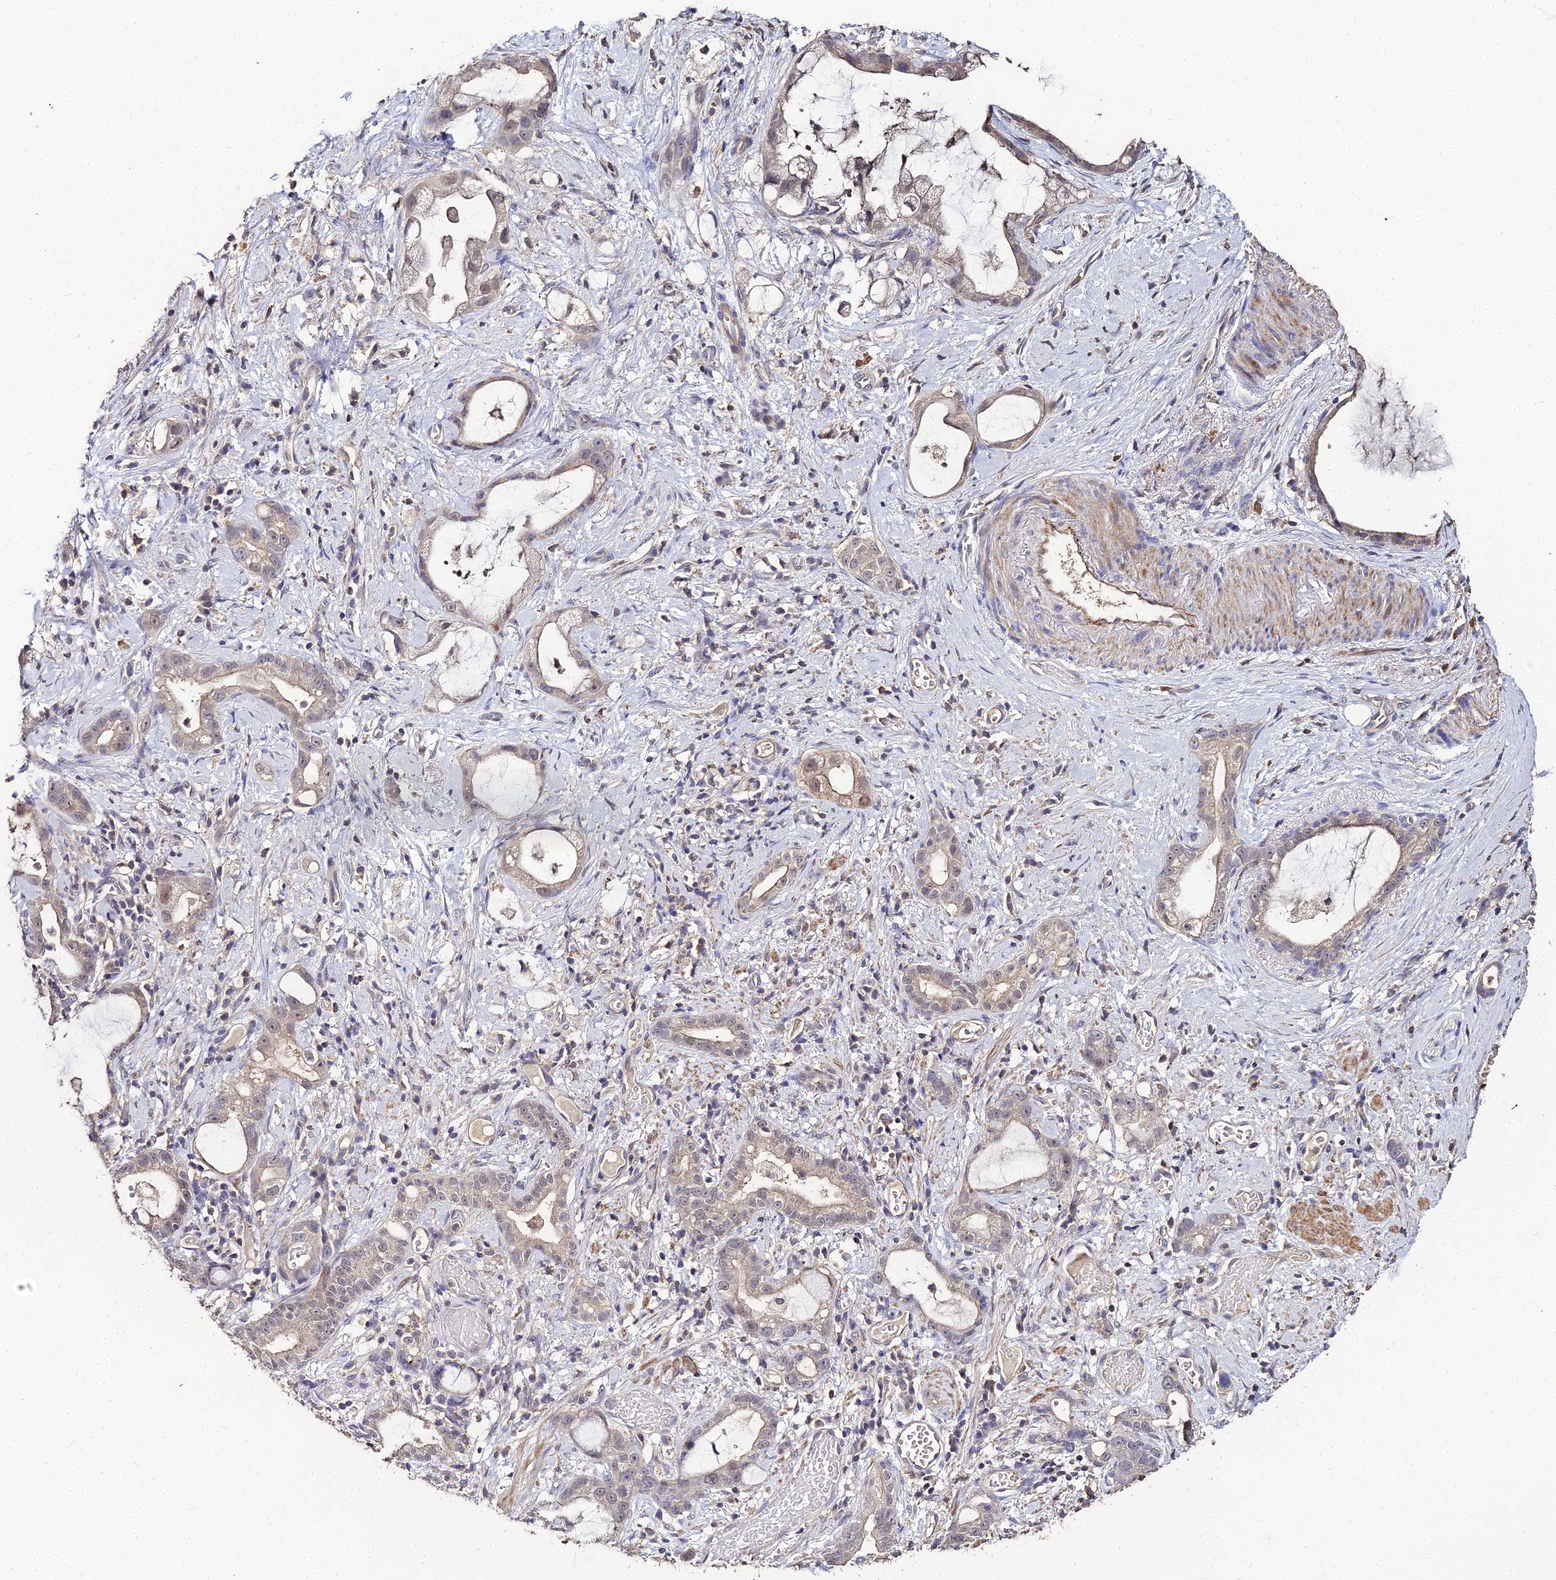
{"staining": {"intensity": "weak", "quantity": "25%-75%", "location": "cytoplasmic/membranous,nuclear"}, "tissue": "stomach cancer", "cell_type": "Tumor cells", "image_type": "cancer", "snomed": [{"axis": "morphology", "description": "Adenocarcinoma, NOS"}, {"axis": "topography", "description": "Stomach"}], "caption": "Protein expression analysis of stomach adenocarcinoma displays weak cytoplasmic/membranous and nuclear expression in approximately 25%-75% of tumor cells.", "gene": "LSM5", "patient": {"sex": "male", "age": 55}}